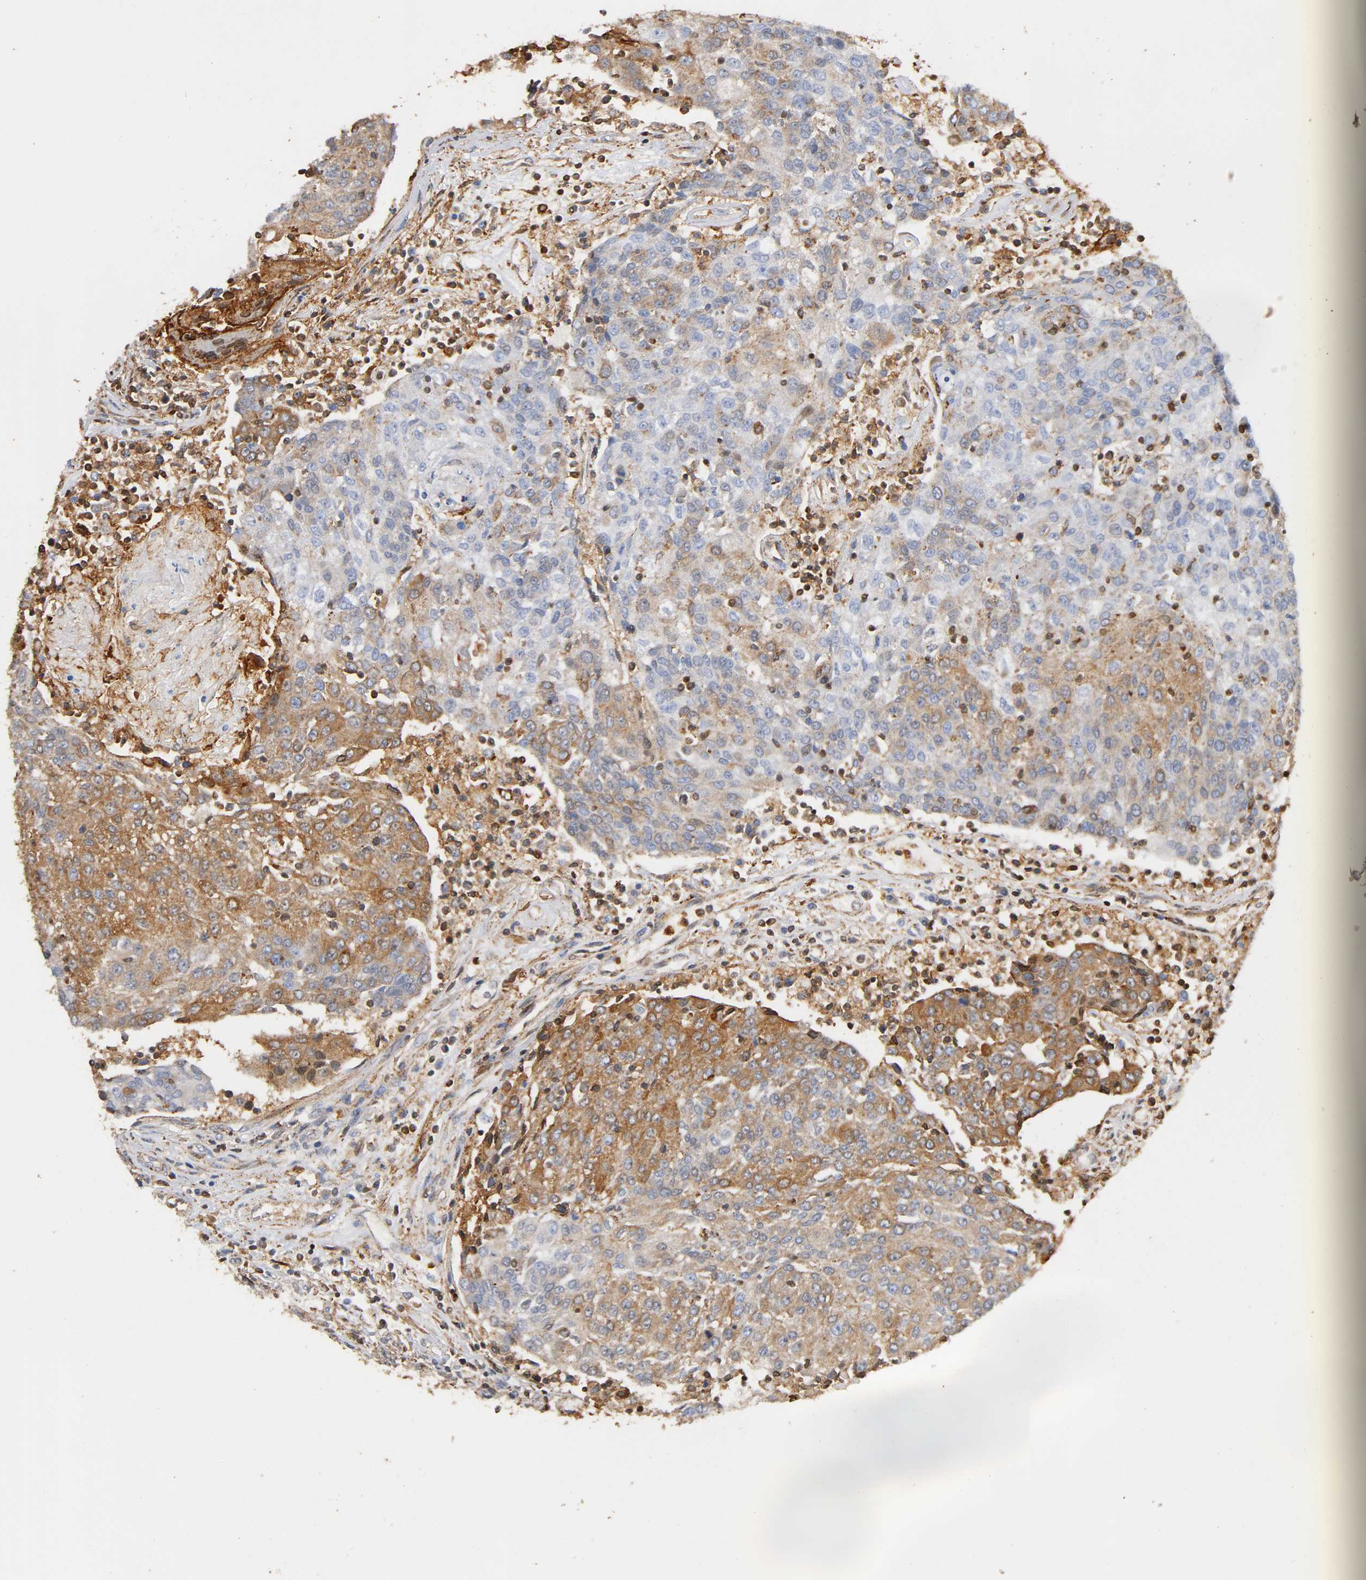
{"staining": {"intensity": "moderate", "quantity": ">75%", "location": "cytoplasmic/membranous"}, "tissue": "urothelial cancer", "cell_type": "Tumor cells", "image_type": "cancer", "snomed": [{"axis": "morphology", "description": "Urothelial carcinoma, High grade"}, {"axis": "topography", "description": "Urinary bladder"}], "caption": "The photomicrograph demonstrates immunohistochemical staining of urothelial cancer. There is moderate cytoplasmic/membranous staining is identified in approximately >75% of tumor cells.", "gene": "ANXA11", "patient": {"sex": "female", "age": 85}}